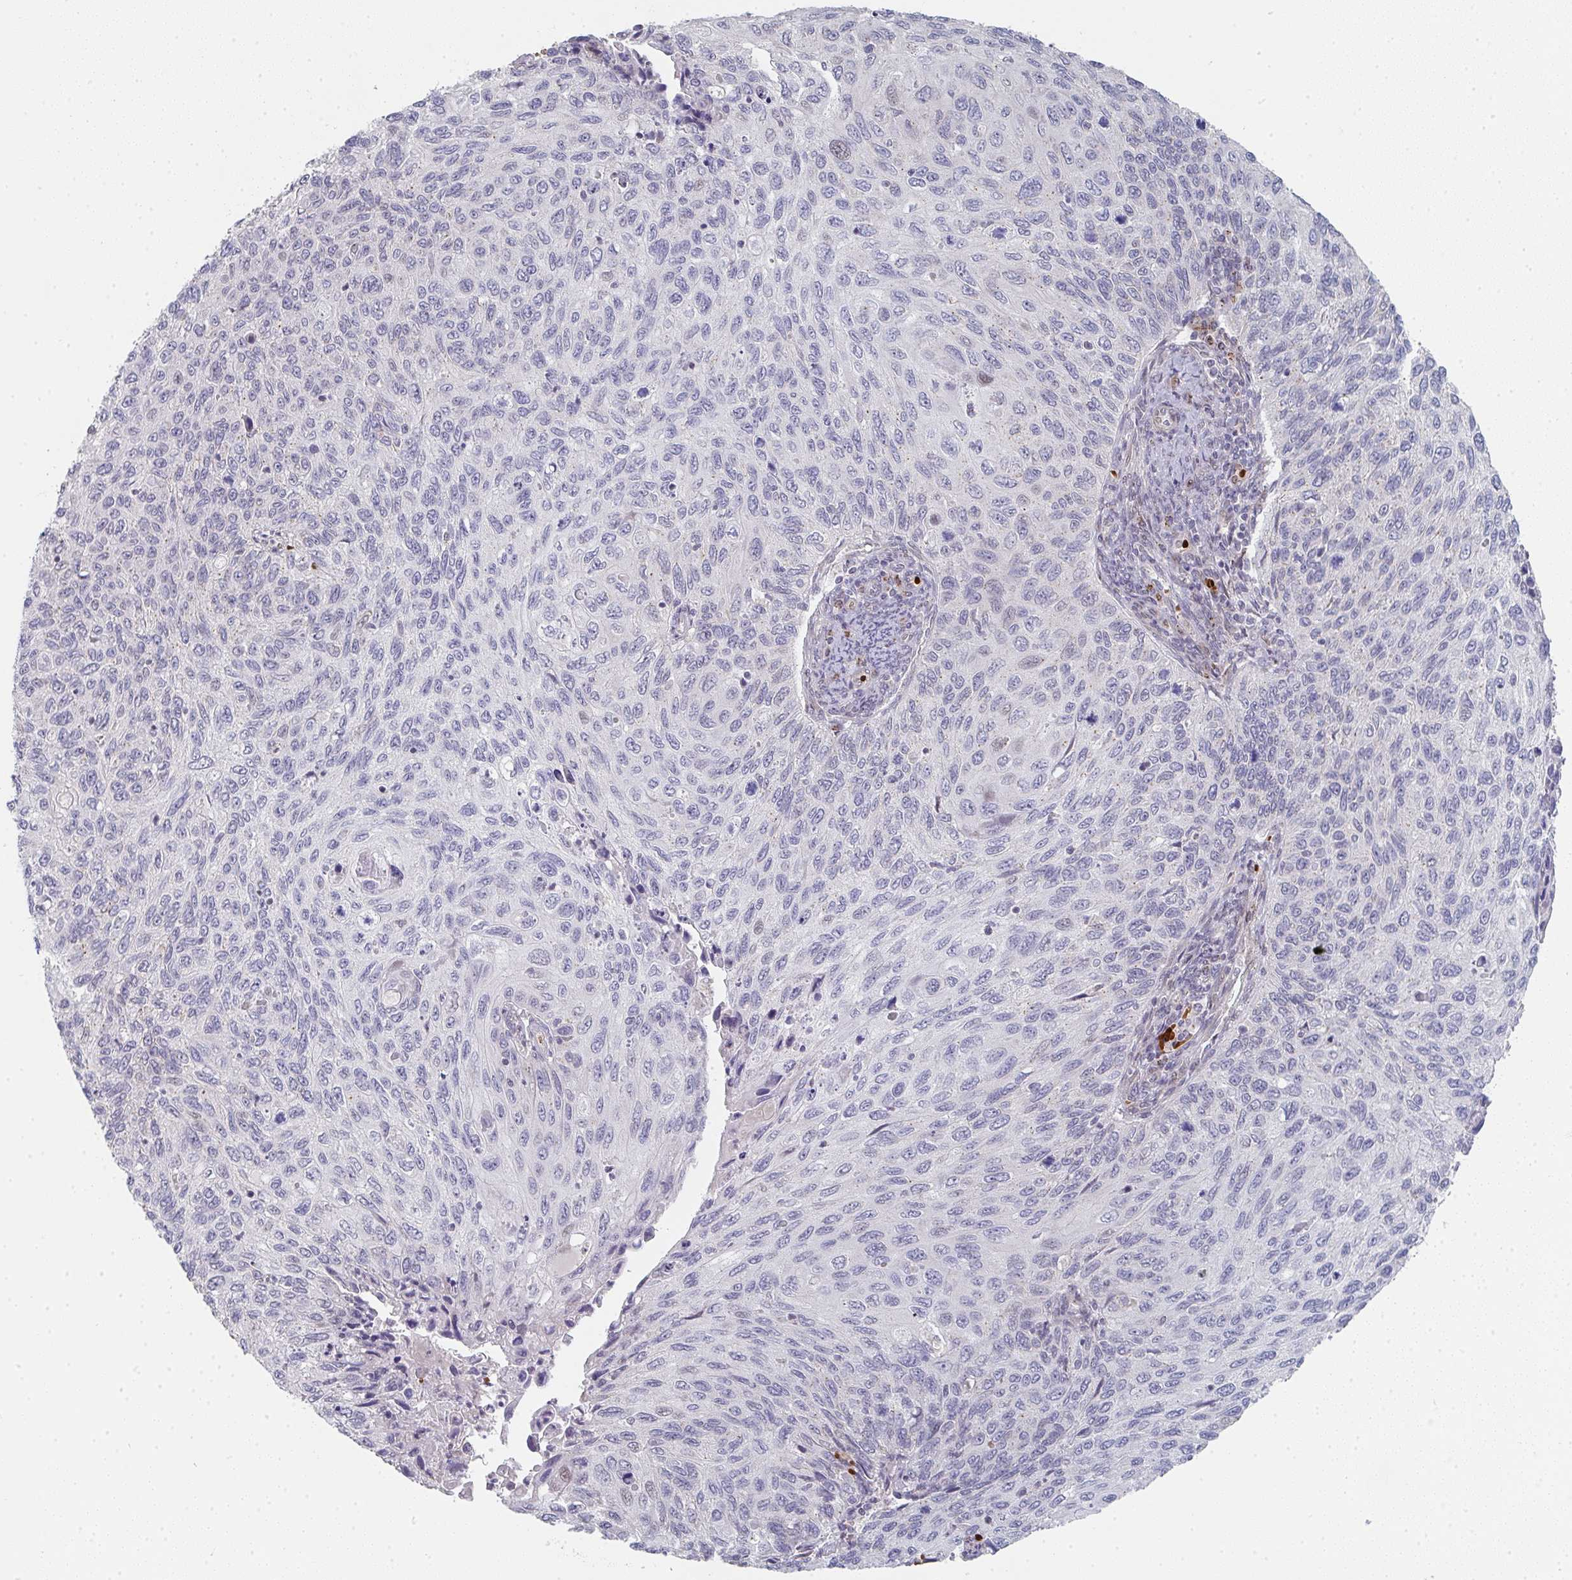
{"staining": {"intensity": "moderate", "quantity": "<25%", "location": "cytoplasmic/membranous"}, "tissue": "cervical cancer", "cell_type": "Tumor cells", "image_type": "cancer", "snomed": [{"axis": "morphology", "description": "Squamous cell carcinoma, NOS"}, {"axis": "topography", "description": "Cervix"}], "caption": "Immunohistochemistry micrograph of neoplastic tissue: human cervical cancer (squamous cell carcinoma) stained using immunohistochemistry shows low levels of moderate protein expression localized specifically in the cytoplasmic/membranous of tumor cells, appearing as a cytoplasmic/membranous brown color.", "gene": "ZNF526", "patient": {"sex": "female", "age": 70}}